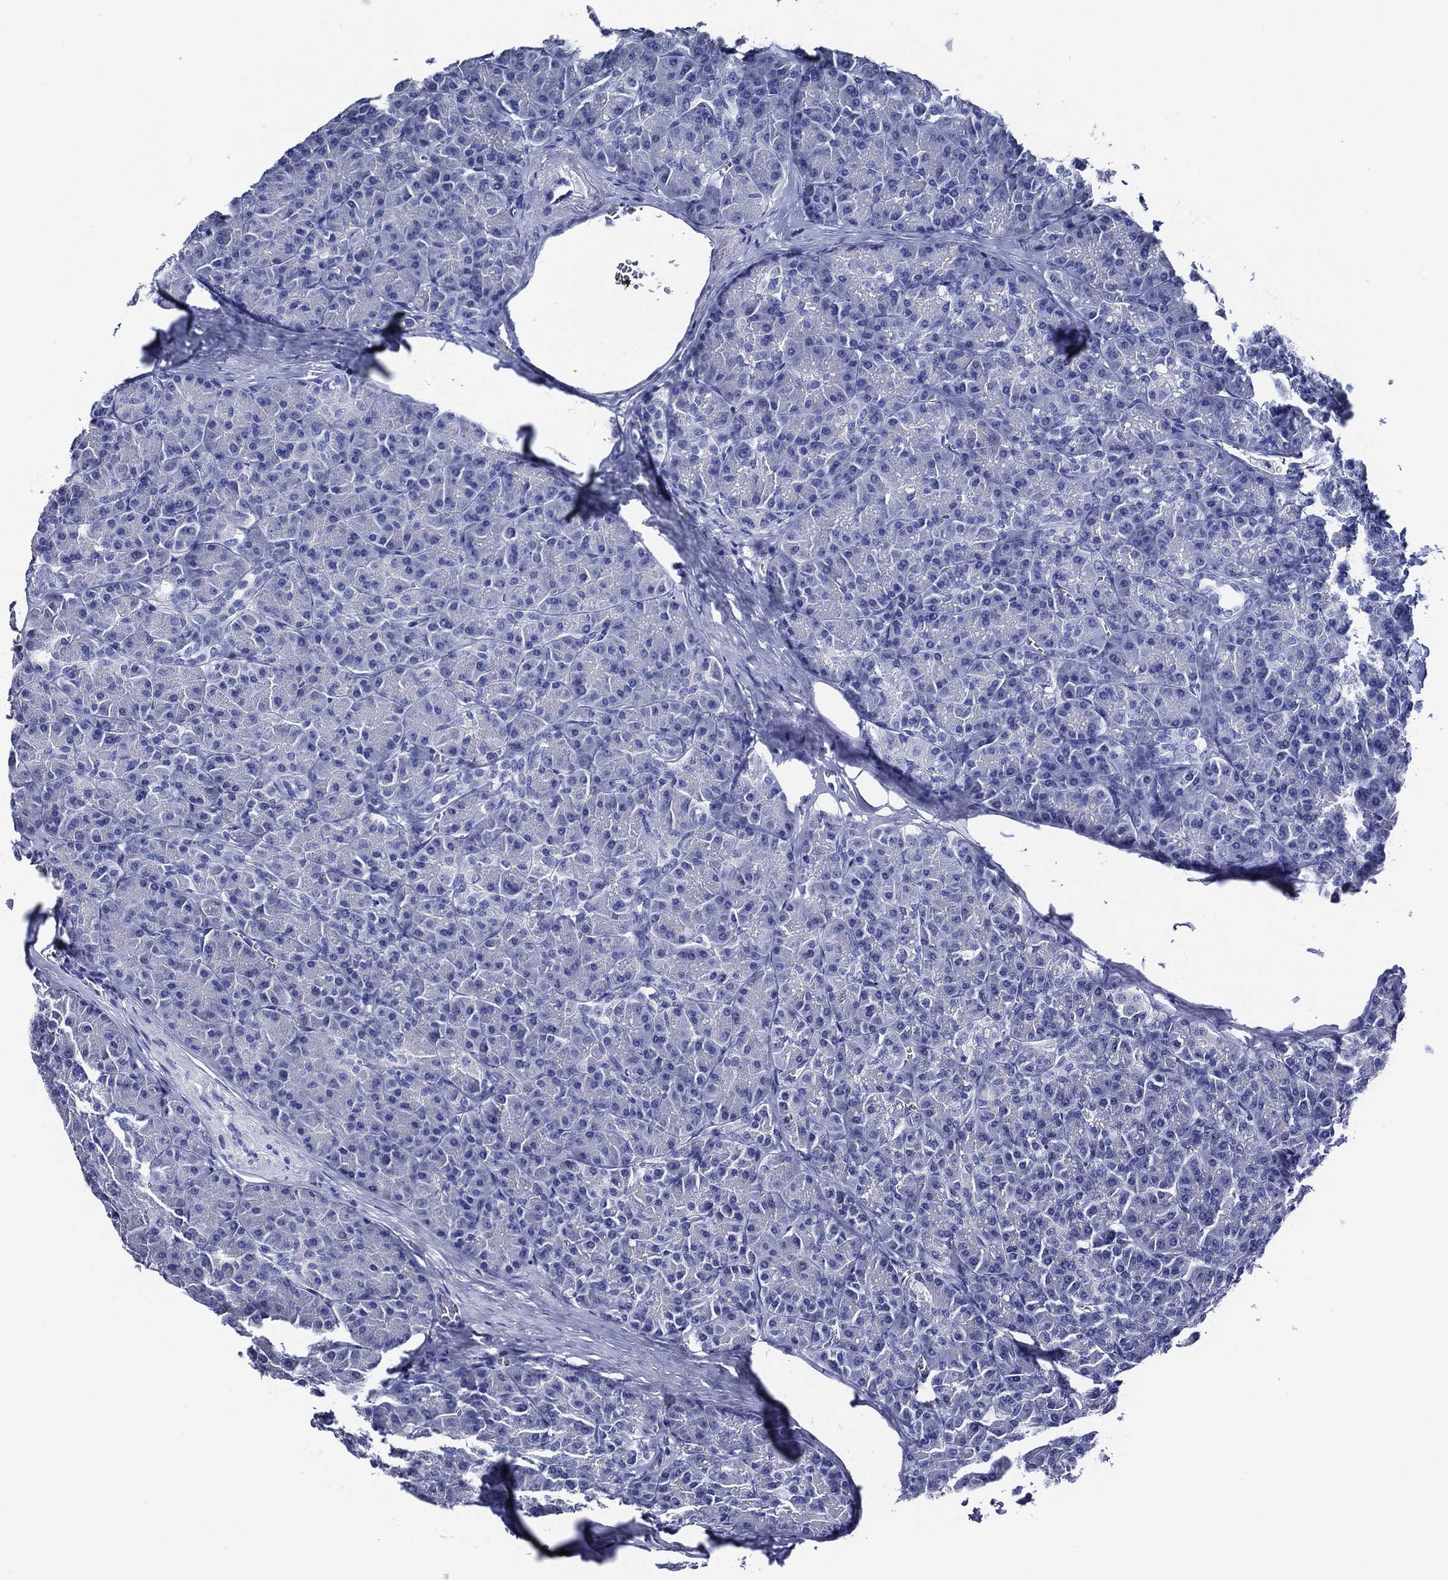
{"staining": {"intensity": "negative", "quantity": "none", "location": "none"}, "tissue": "pancreas", "cell_type": "Exocrine glandular cells", "image_type": "normal", "snomed": [{"axis": "morphology", "description": "Normal tissue, NOS"}, {"axis": "topography", "description": "Pancreas"}], "caption": "Photomicrograph shows no protein expression in exocrine glandular cells of normal pancreas.", "gene": "WDR62", "patient": {"sex": "male", "age": 57}}